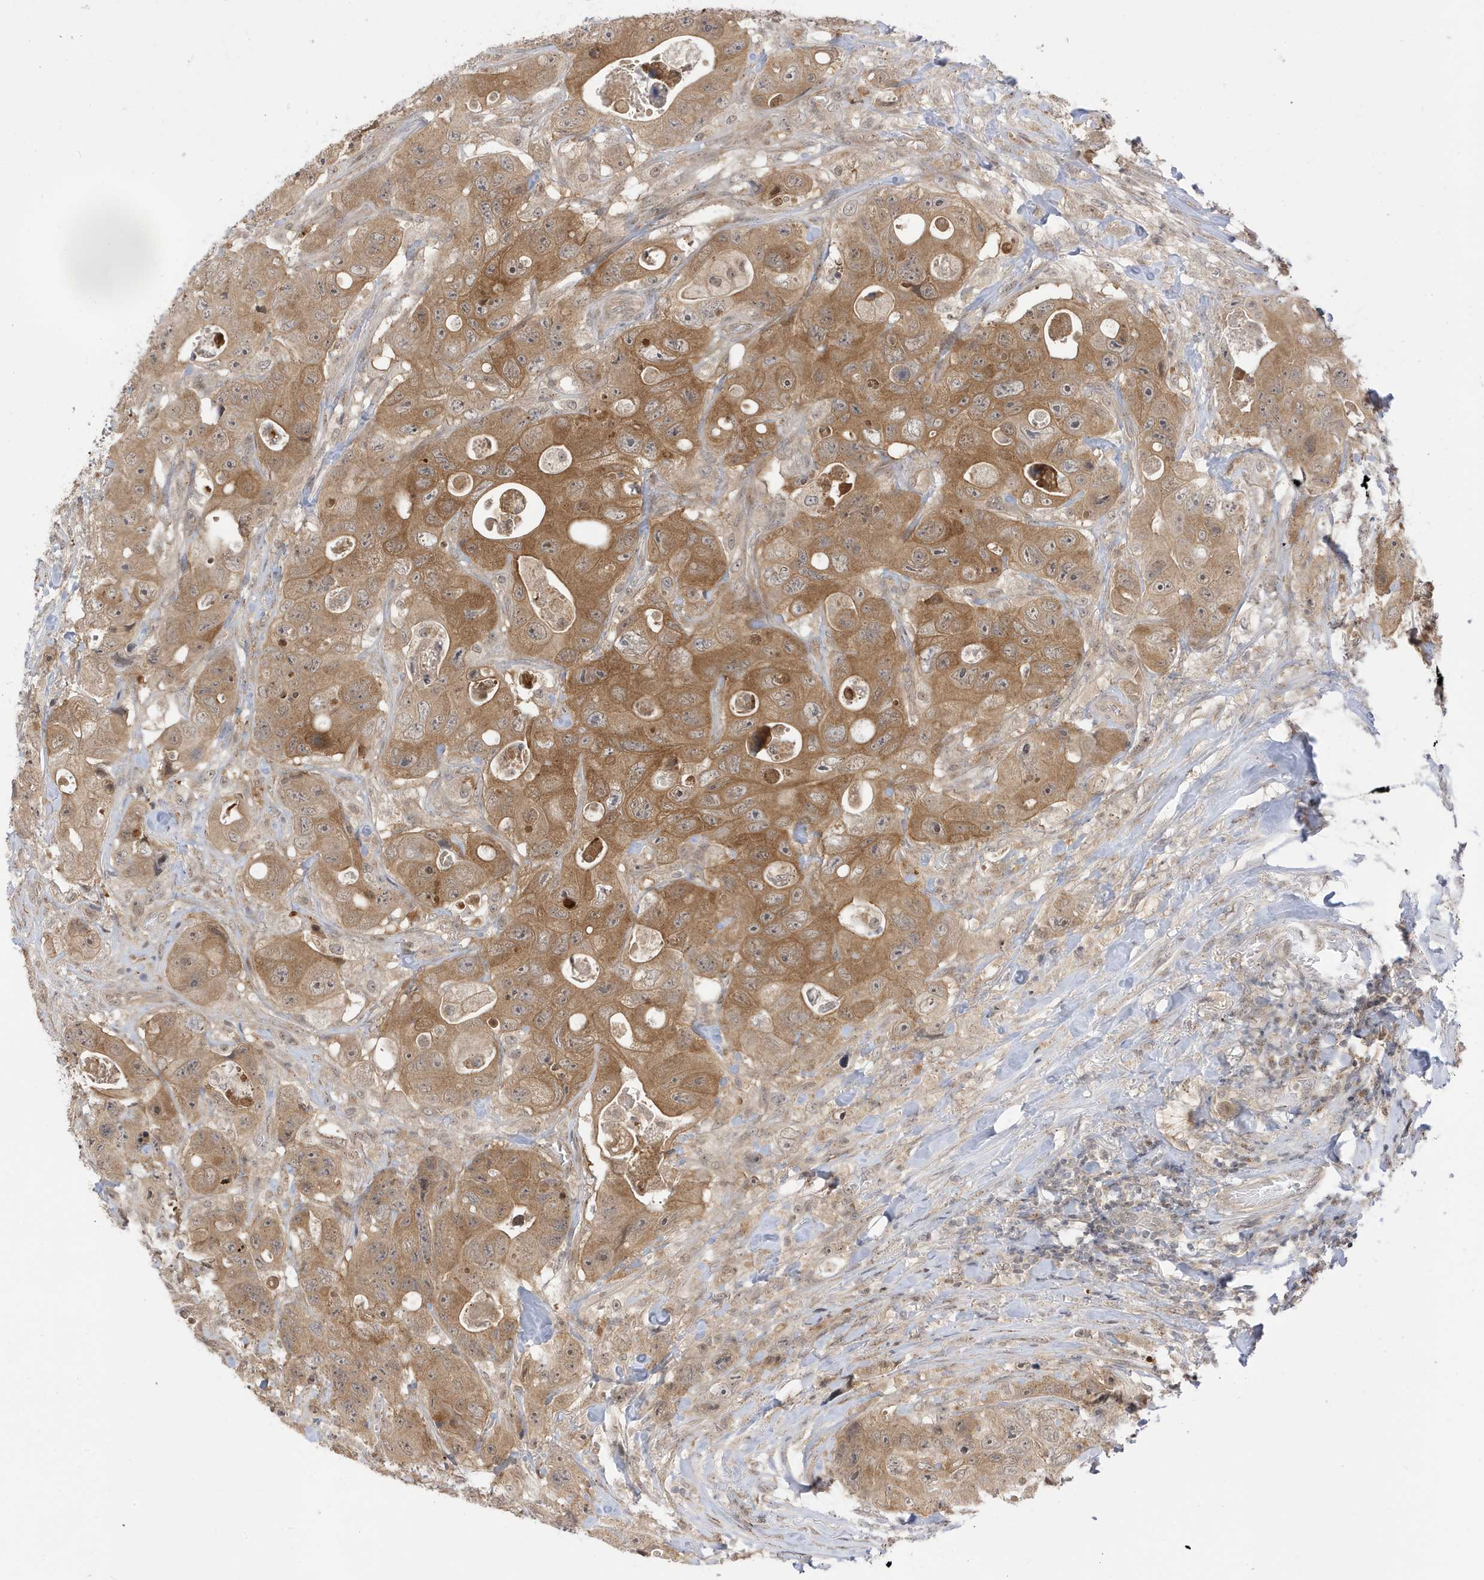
{"staining": {"intensity": "moderate", "quantity": ">75%", "location": "cytoplasmic/membranous"}, "tissue": "colorectal cancer", "cell_type": "Tumor cells", "image_type": "cancer", "snomed": [{"axis": "morphology", "description": "Adenocarcinoma, NOS"}, {"axis": "topography", "description": "Colon"}], "caption": "Tumor cells show medium levels of moderate cytoplasmic/membranous staining in about >75% of cells in human colorectal cancer. The staining is performed using DAB (3,3'-diaminobenzidine) brown chromogen to label protein expression. The nuclei are counter-stained blue using hematoxylin.", "gene": "TAB3", "patient": {"sex": "female", "age": 46}}